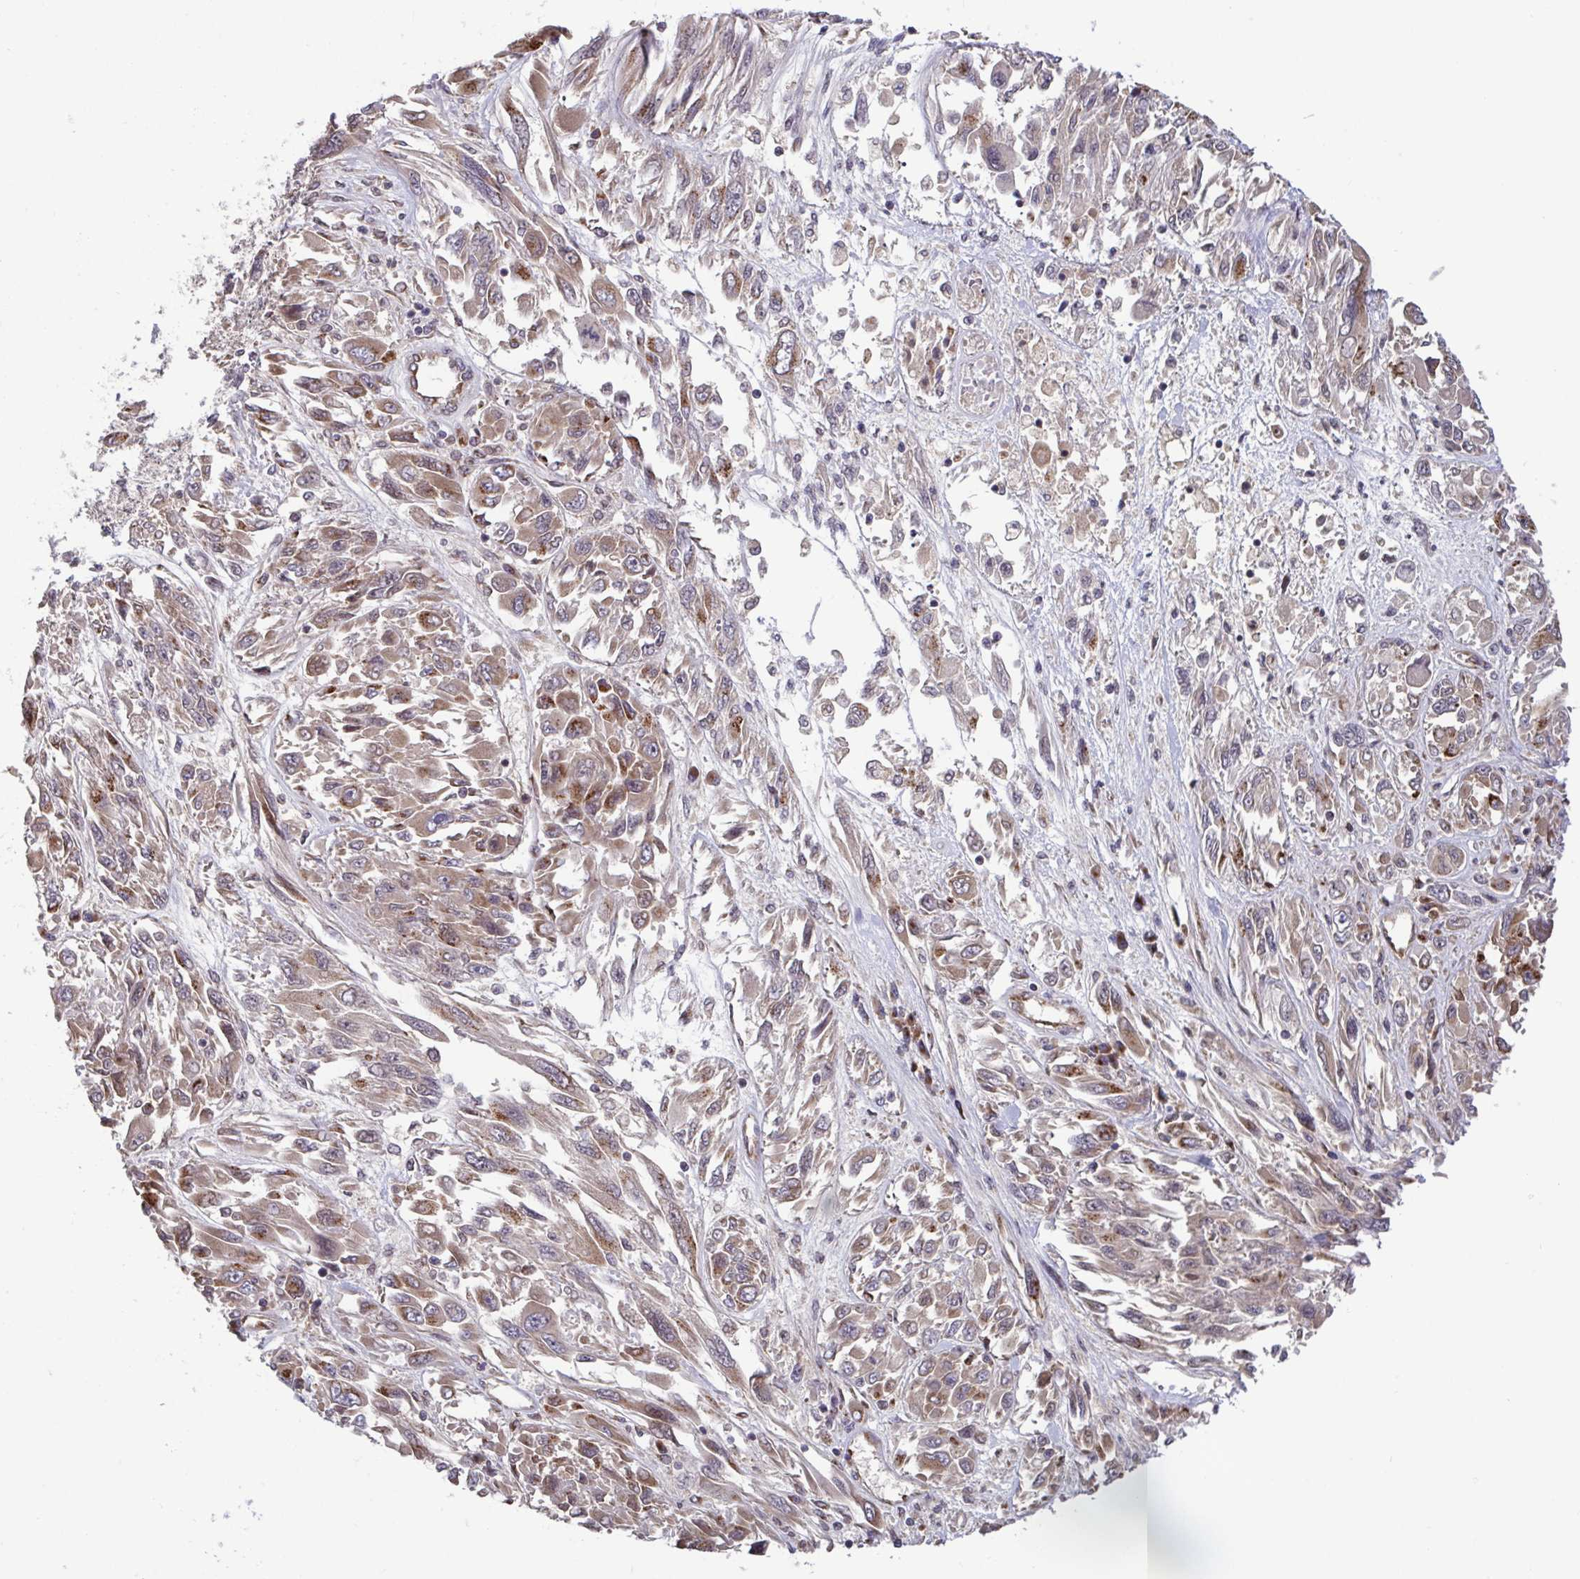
{"staining": {"intensity": "weak", "quantity": ">75%", "location": "cytoplasmic/membranous"}, "tissue": "melanoma", "cell_type": "Tumor cells", "image_type": "cancer", "snomed": [{"axis": "morphology", "description": "Malignant melanoma, NOS"}, {"axis": "topography", "description": "Skin"}], "caption": "Human malignant melanoma stained for a protein (brown) reveals weak cytoplasmic/membranous positive positivity in approximately >75% of tumor cells.", "gene": "ATP5MJ", "patient": {"sex": "female", "age": 91}}